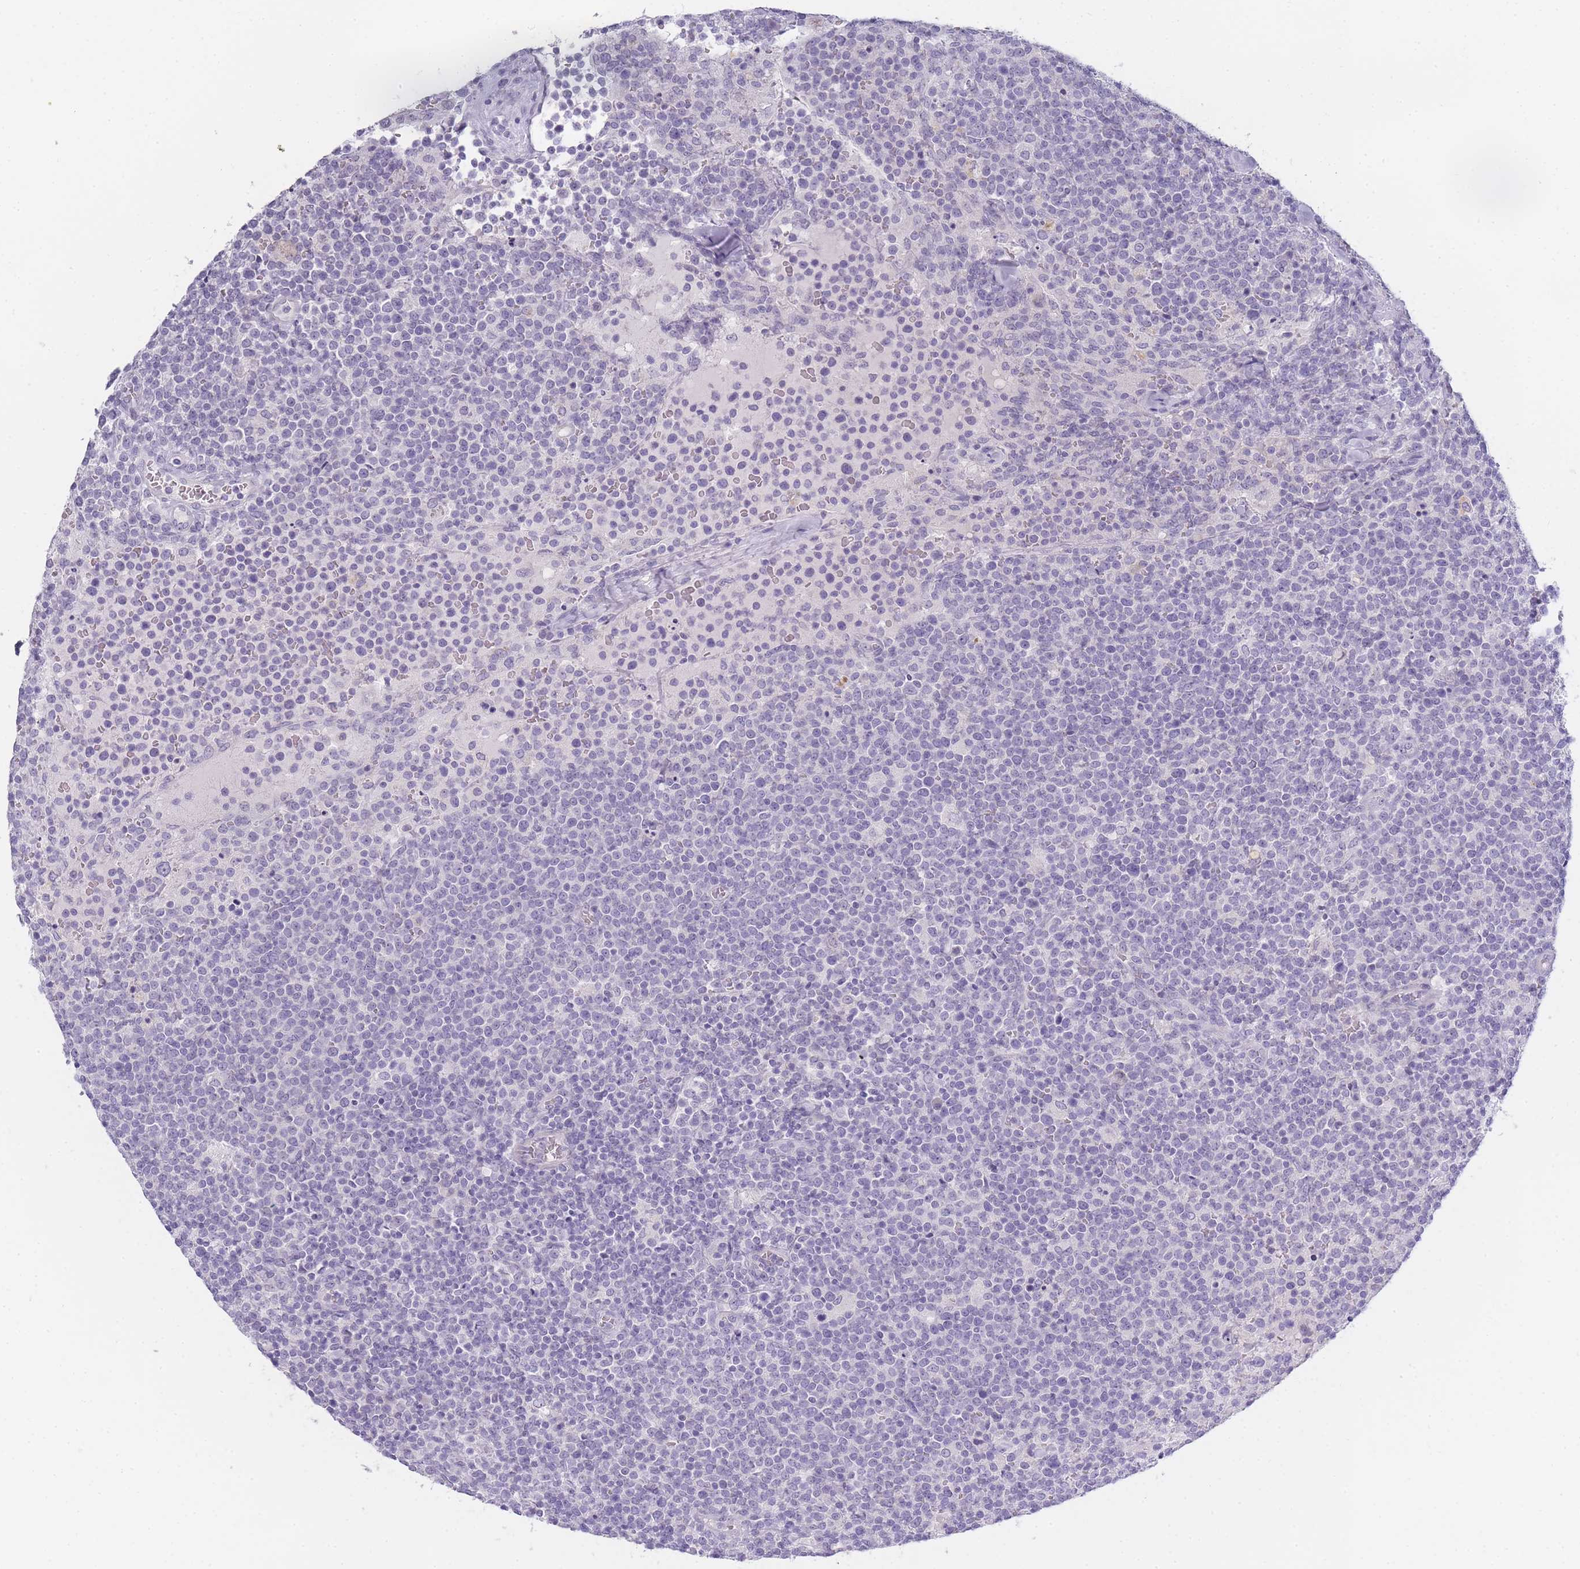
{"staining": {"intensity": "negative", "quantity": "none", "location": "none"}, "tissue": "lymphoma", "cell_type": "Tumor cells", "image_type": "cancer", "snomed": [{"axis": "morphology", "description": "Malignant lymphoma, non-Hodgkin's type, High grade"}, {"axis": "topography", "description": "Lymph node"}], "caption": "High power microscopy micrograph of an immunohistochemistry (IHC) photomicrograph of lymphoma, revealing no significant staining in tumor cells.", "gene": "INS", "patient": {"sex": "male", "age": 61}}